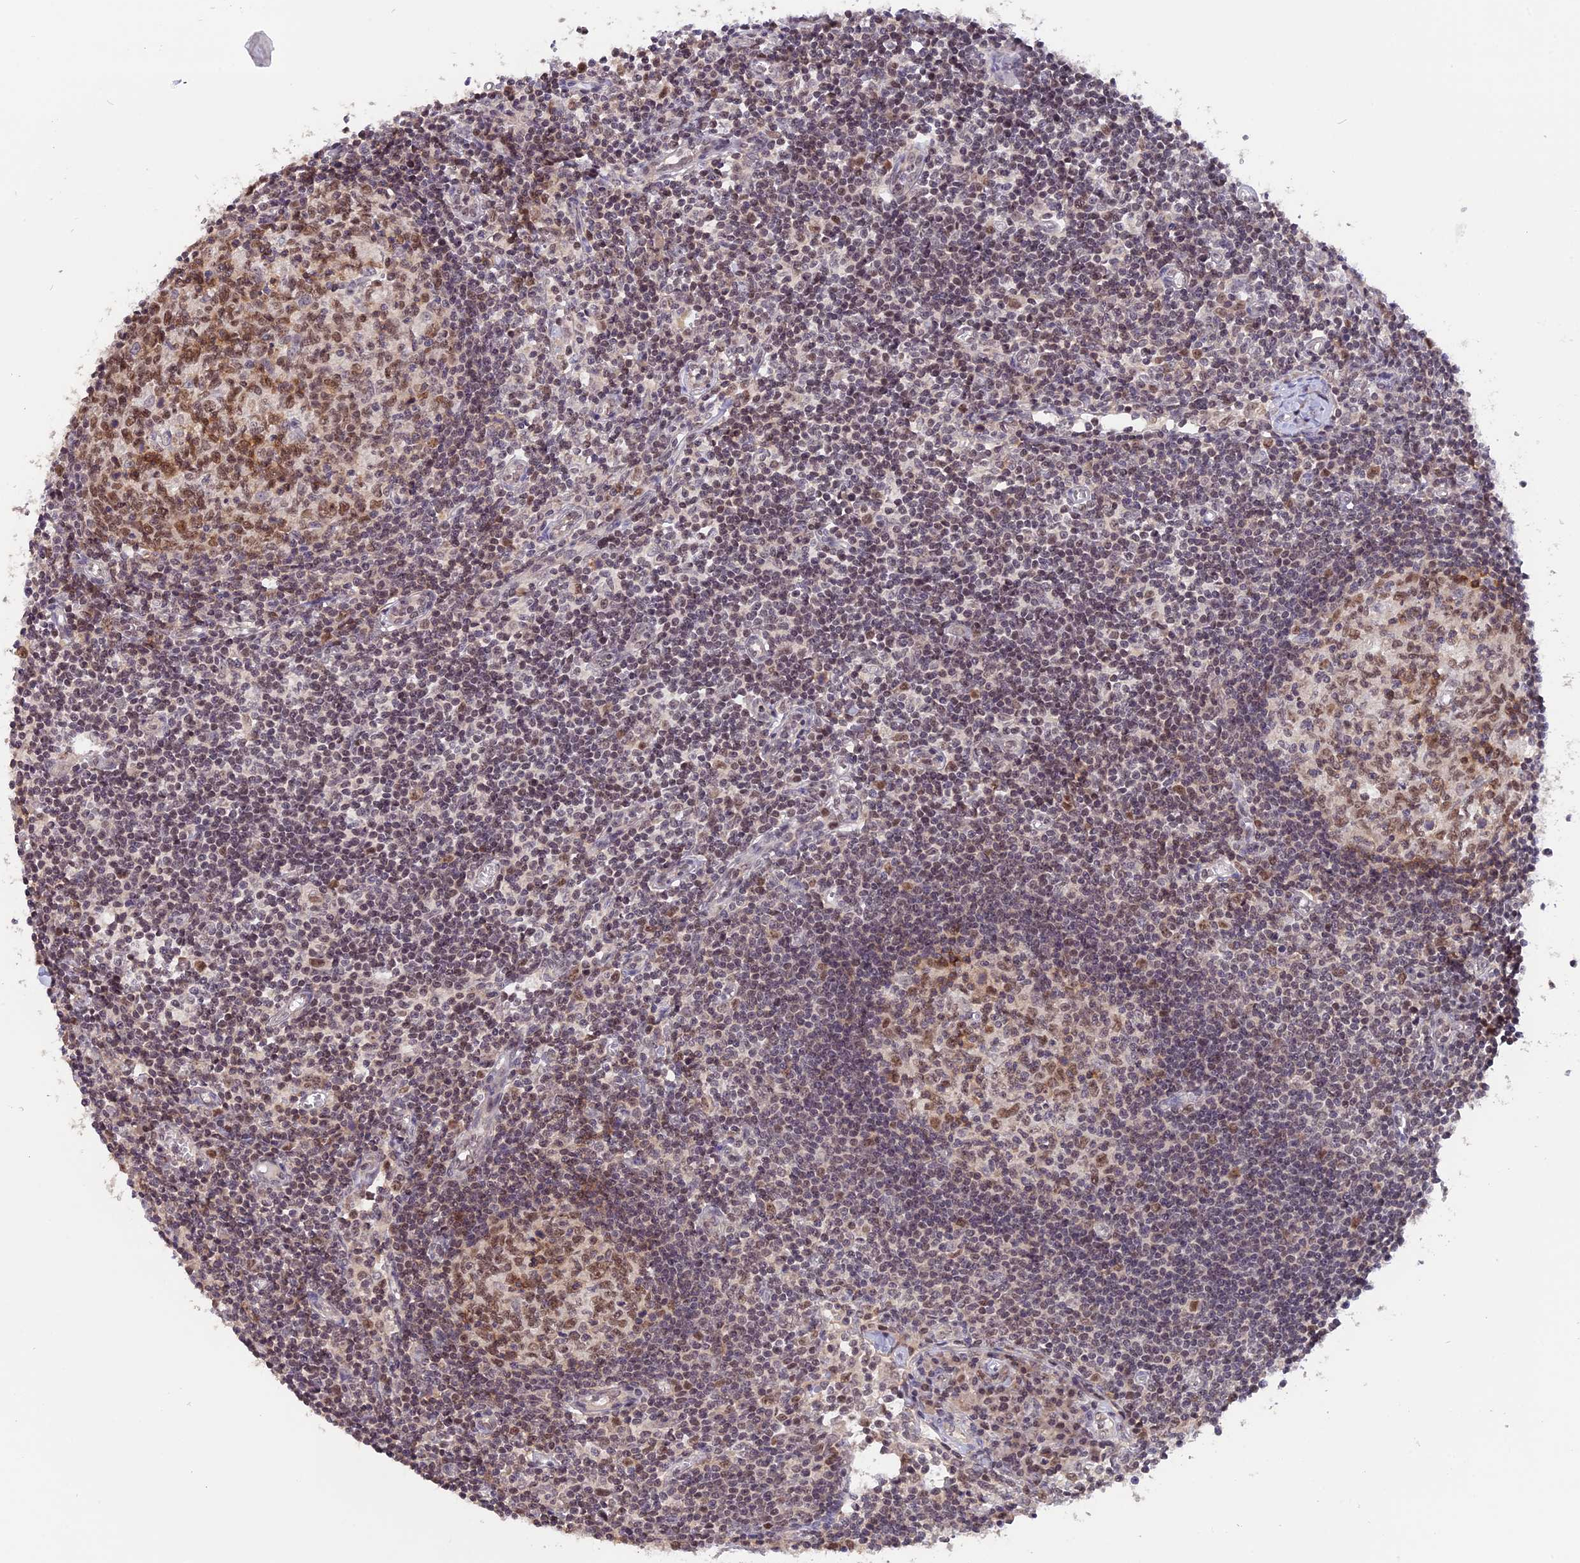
{"staining": {"intensity": "moderate", "quantity": ">75%", "location": "nuclear"}, "tissue": "lymph node", "cell_type": "Germinal center cells", "image_type": "normal", "snomed": [{"axis": "morphology", "description": "Normal tissue, NOS"}, {"axis": "topography", "description": "Lymph node"}], "caption": "Immunohistochemical staining of normal human lymph node shows >75% levels of moderate nuclear protein positivity in approximately >75% of germinal center cells. (brown staining indicates protein expression, while blue staining denotes nuclei).", "gene": "RFC5", "patient": {"sex": "female", "age": 55}}